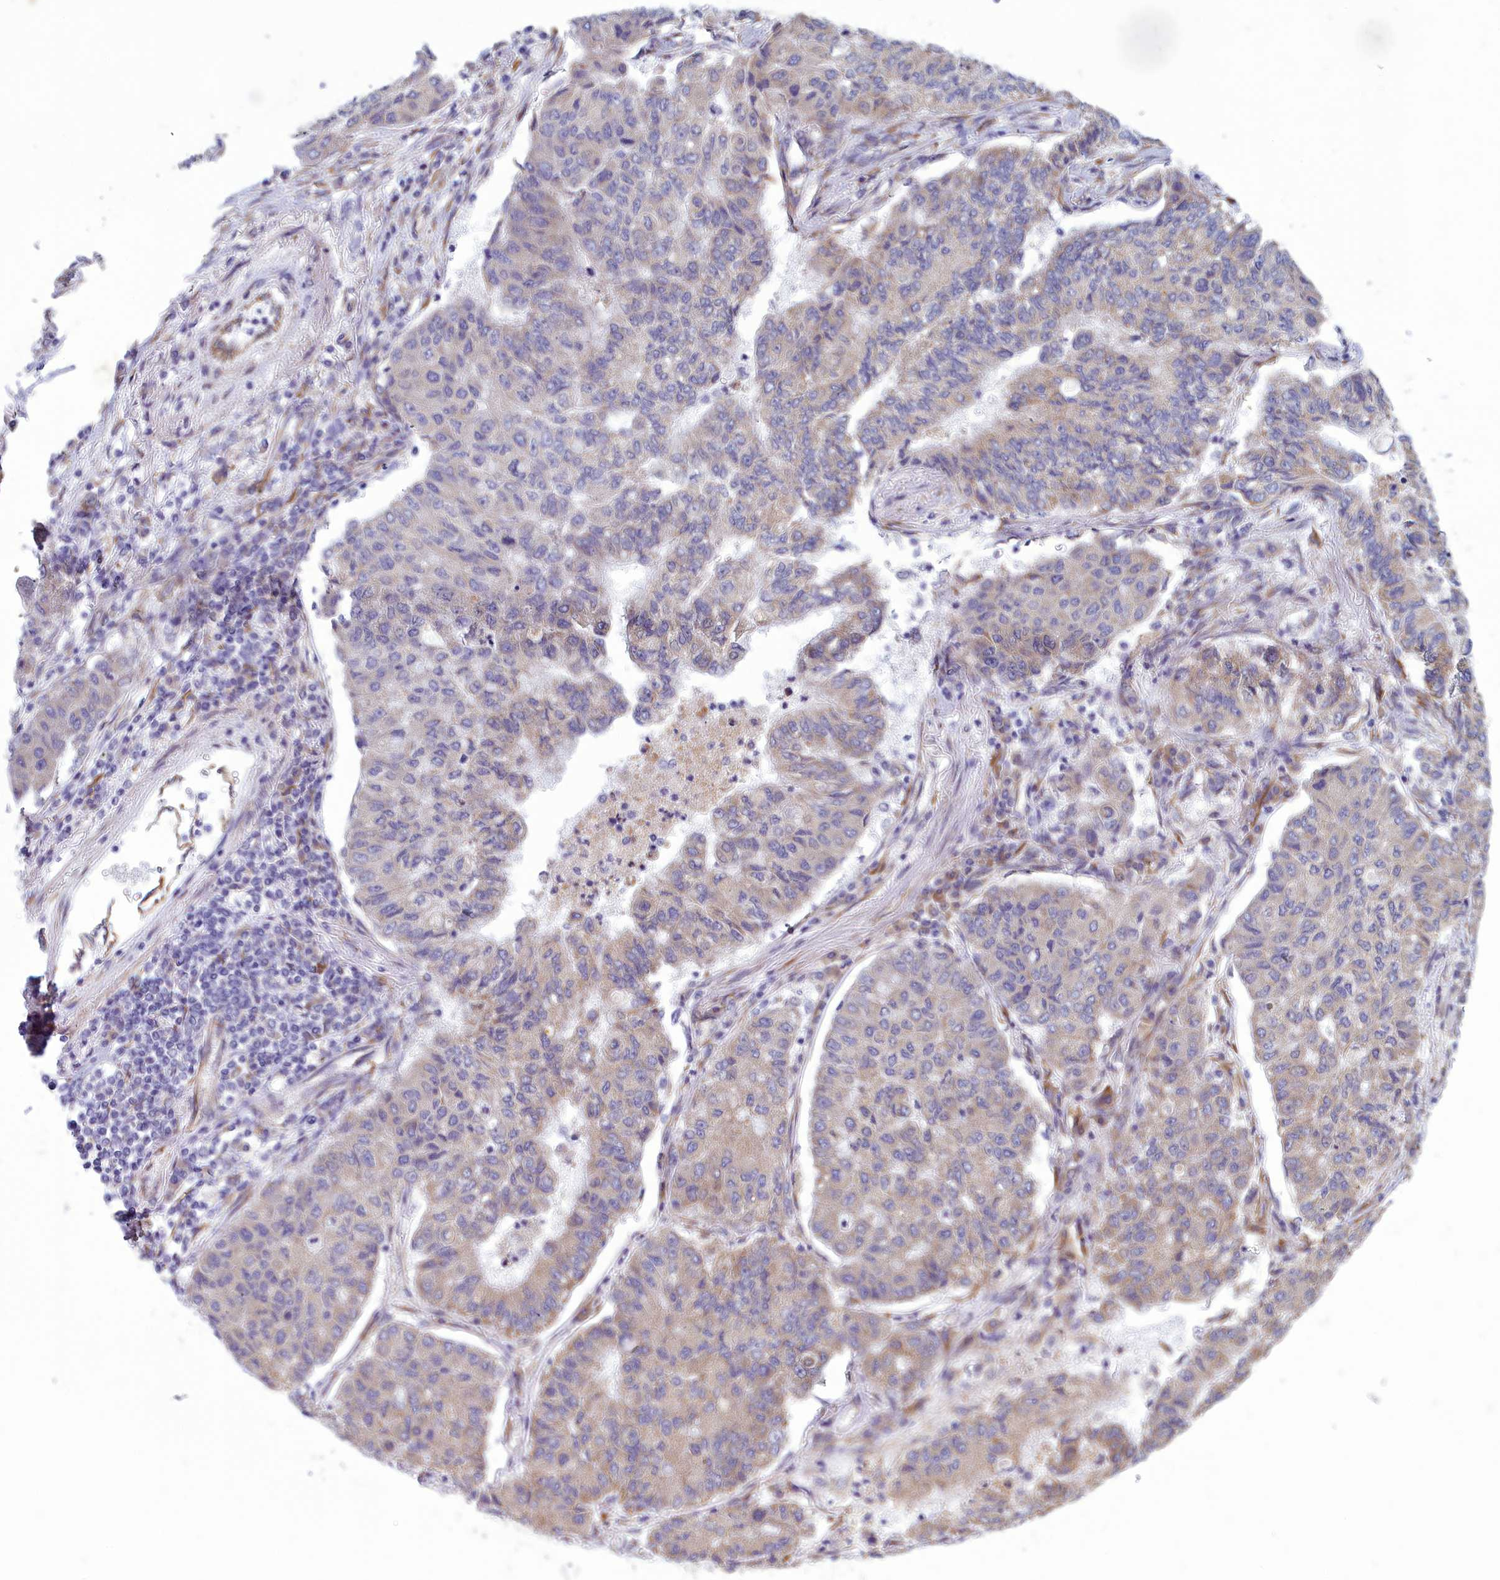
{"staining": {"intensity": "weak", "quantity": "25%-75%", "location": "cytoplasmic/membranous"}, "tissue": "lung cancer", "cell_type": "Tumor cells", "image_type": "cancer", "snomed": [{"axis": "morphology", "description": "Squamous cell carcinoma, NOS"}, {"axis": "topography", "description": "Lung"}], "caption": "Protein expression analysis of lung cancer (squamous cell carcinoma) demonstrates weak cytoplasmic/membranous expression in about 25%-75% of tumor cells.", "gene": "CENATAC", "patient": {"sex": "male", "age": 74}}